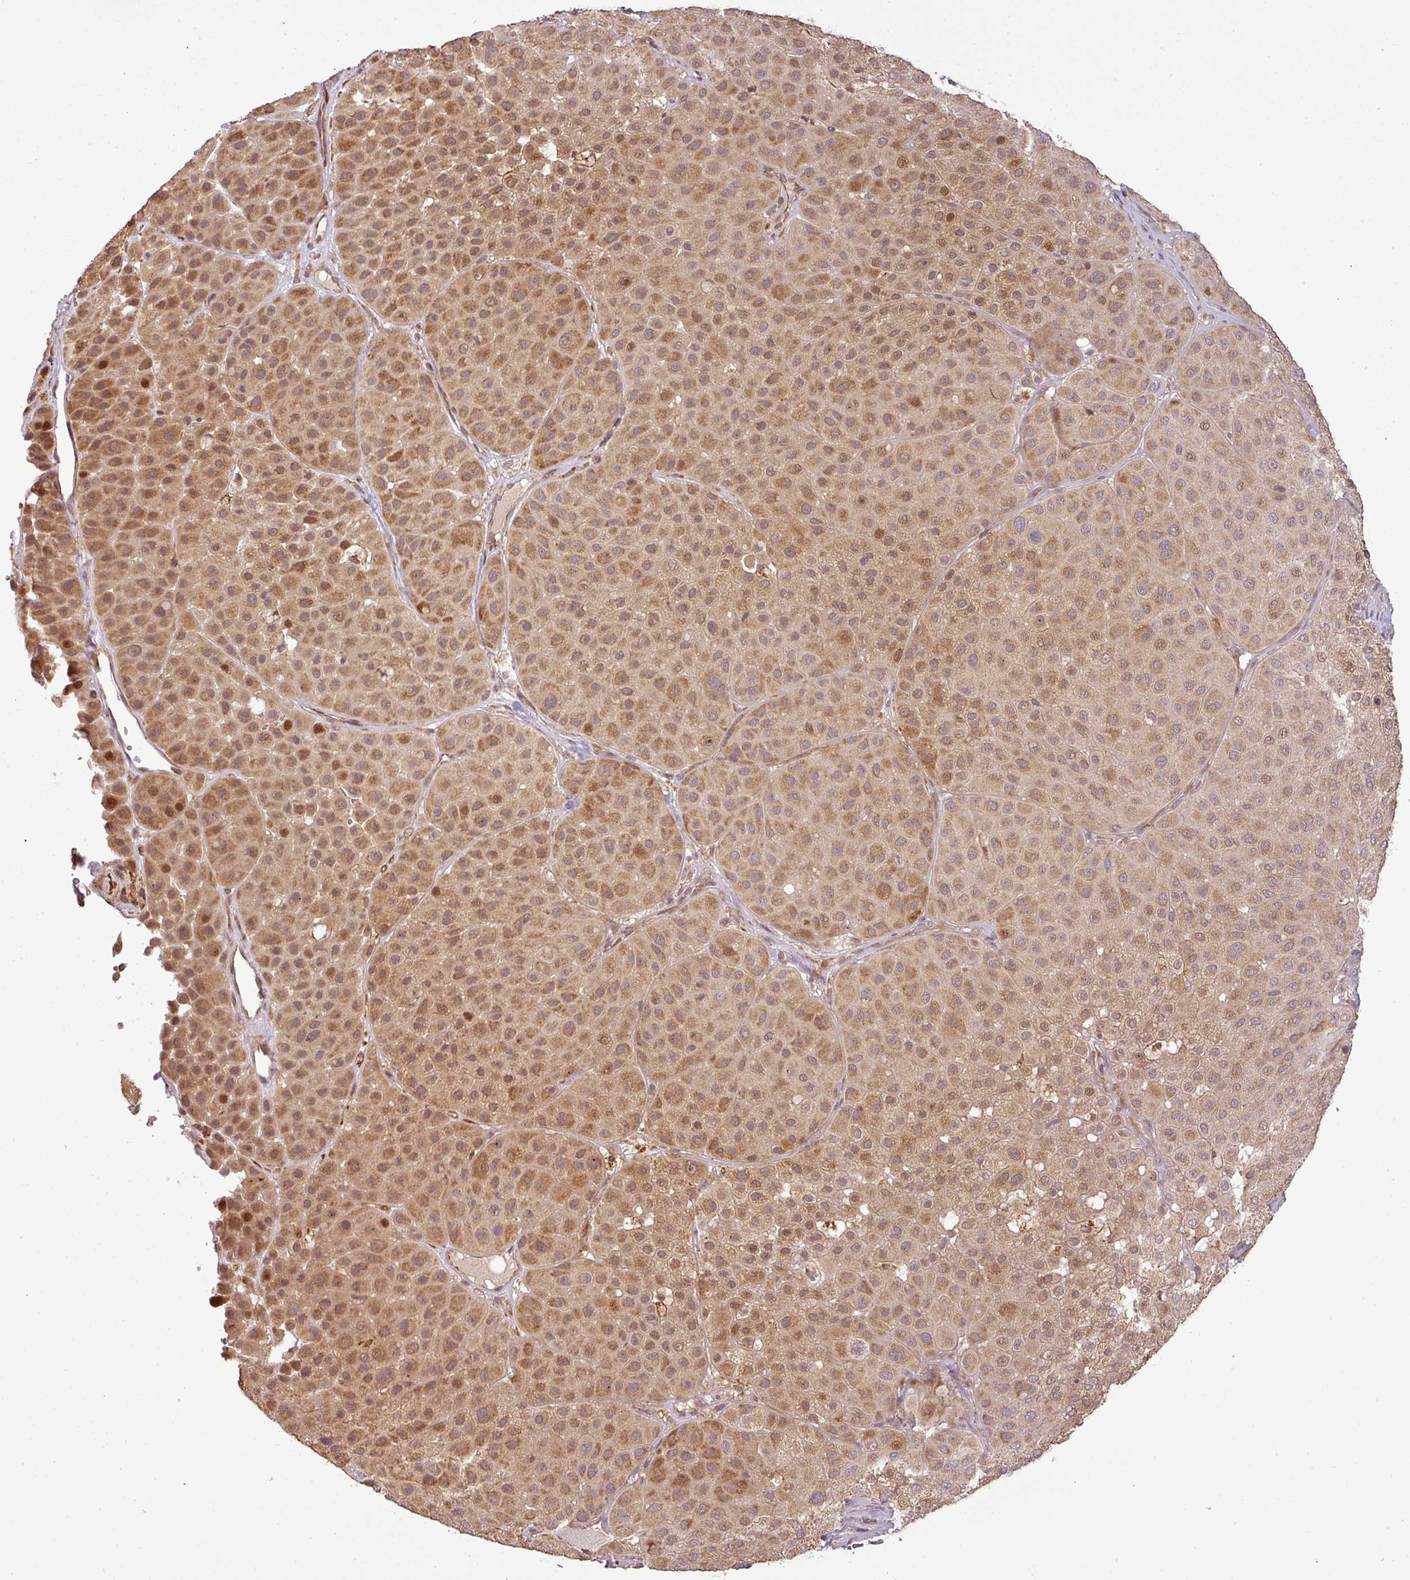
{"staining": {"intensity": "moderate", "quantity": ">75%", "location": "cytoplasmic/membranous,nuclear"}, "tissue": "melanoma", "cell_type": "Tumor cells", "image_type": "cancer", "snomed": [{"axis": "morphology", "description": "Malignant melanoma, Metastatic site"}, {"axis": "topography", "description": "Smooth muscle"}], "caption": "Immunohistochemical staining of human malignant melanoma (metastatic site) reveals medium levels of moderate cytoplasmic/membranous and nuclear expression in about >75% of tumor cells.", "gene": "FAIM", "patient": {"sex": "male", "age": 41}}